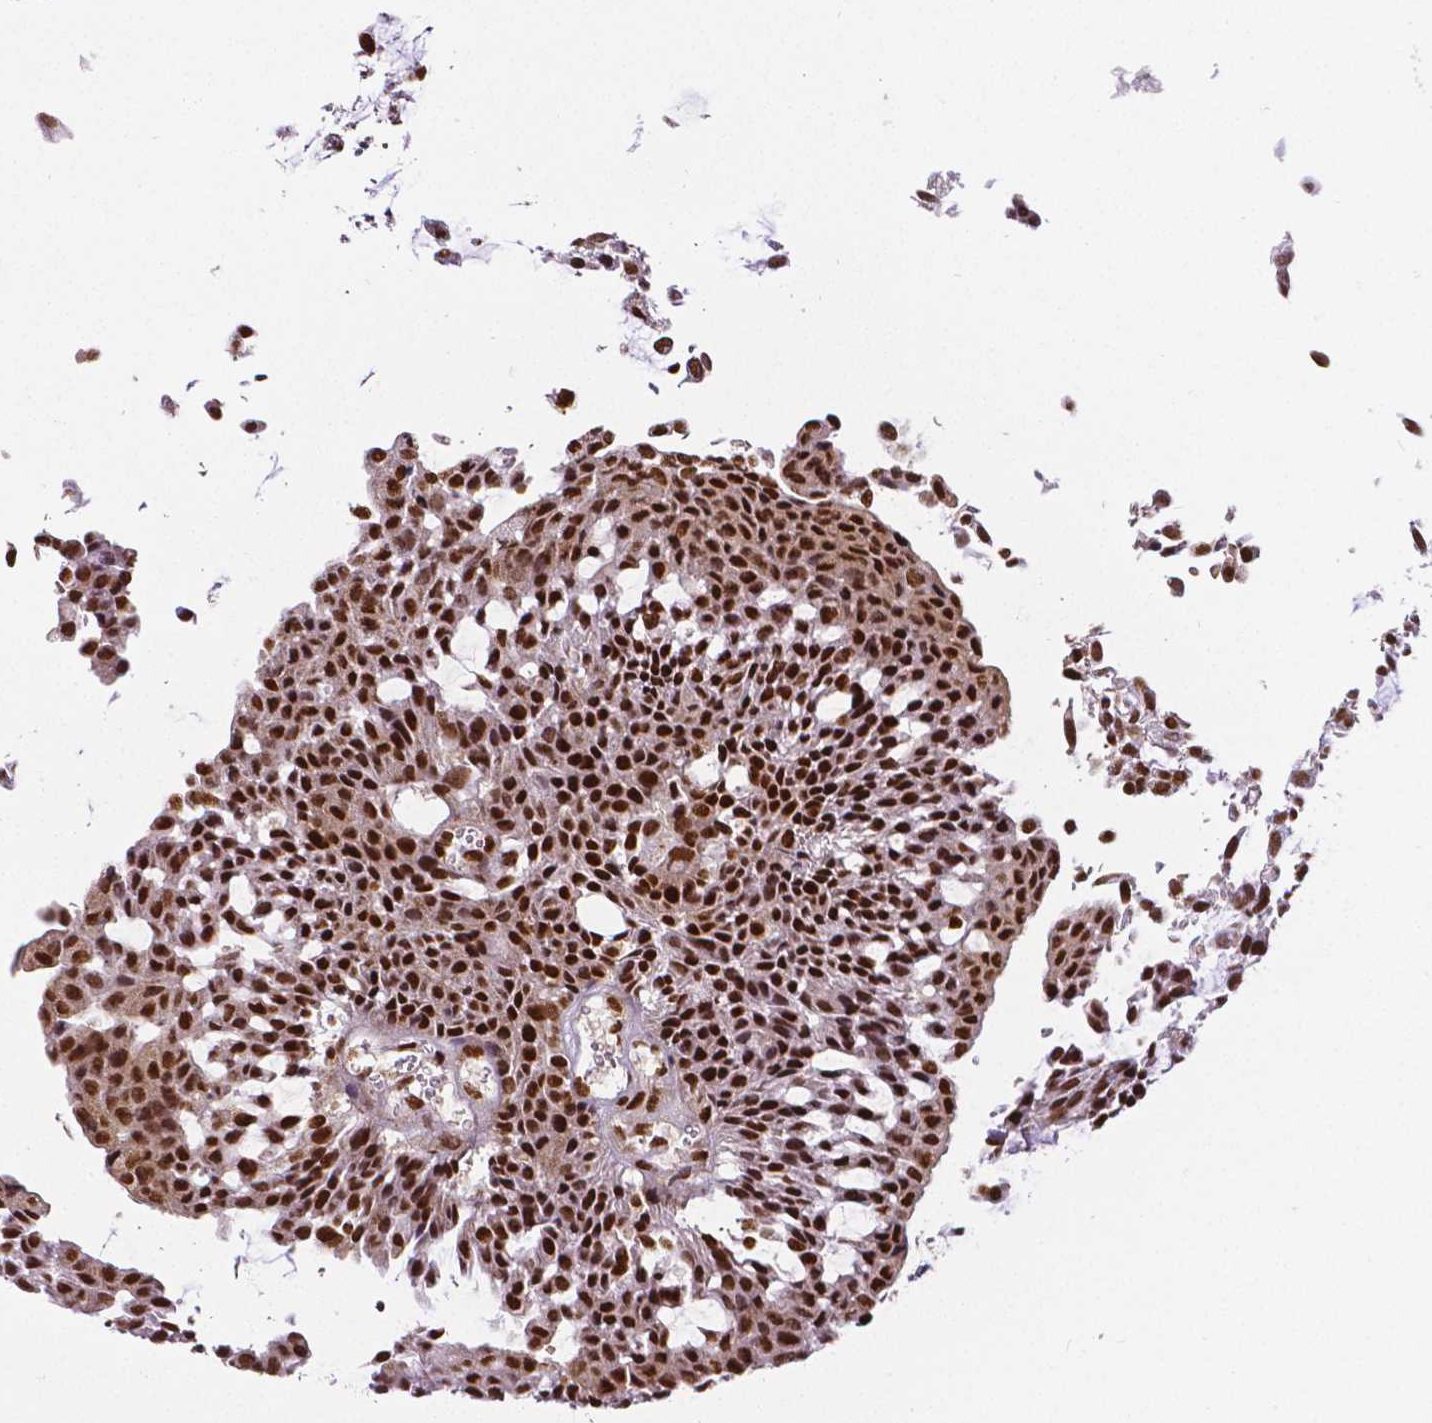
{"staining": {"intensity": "strong", "quantity": ">75%", "location": "nuclear"}, "tissue": "urothelial cancer", "cell_type": "Tumor cells", "image_type": "cancer", "snomed": [{"axis": "morphology", "description": "Urothelial carcinoma, NOS"}, {"axis": "topography", "description": "Urinary bladder"}], "caption": "Urothelial cancer stained for a protein displays strong nuclear positivity in tumor cells.", "gene": "CTCF", "patient": {"sex": "male", "age": 84}}